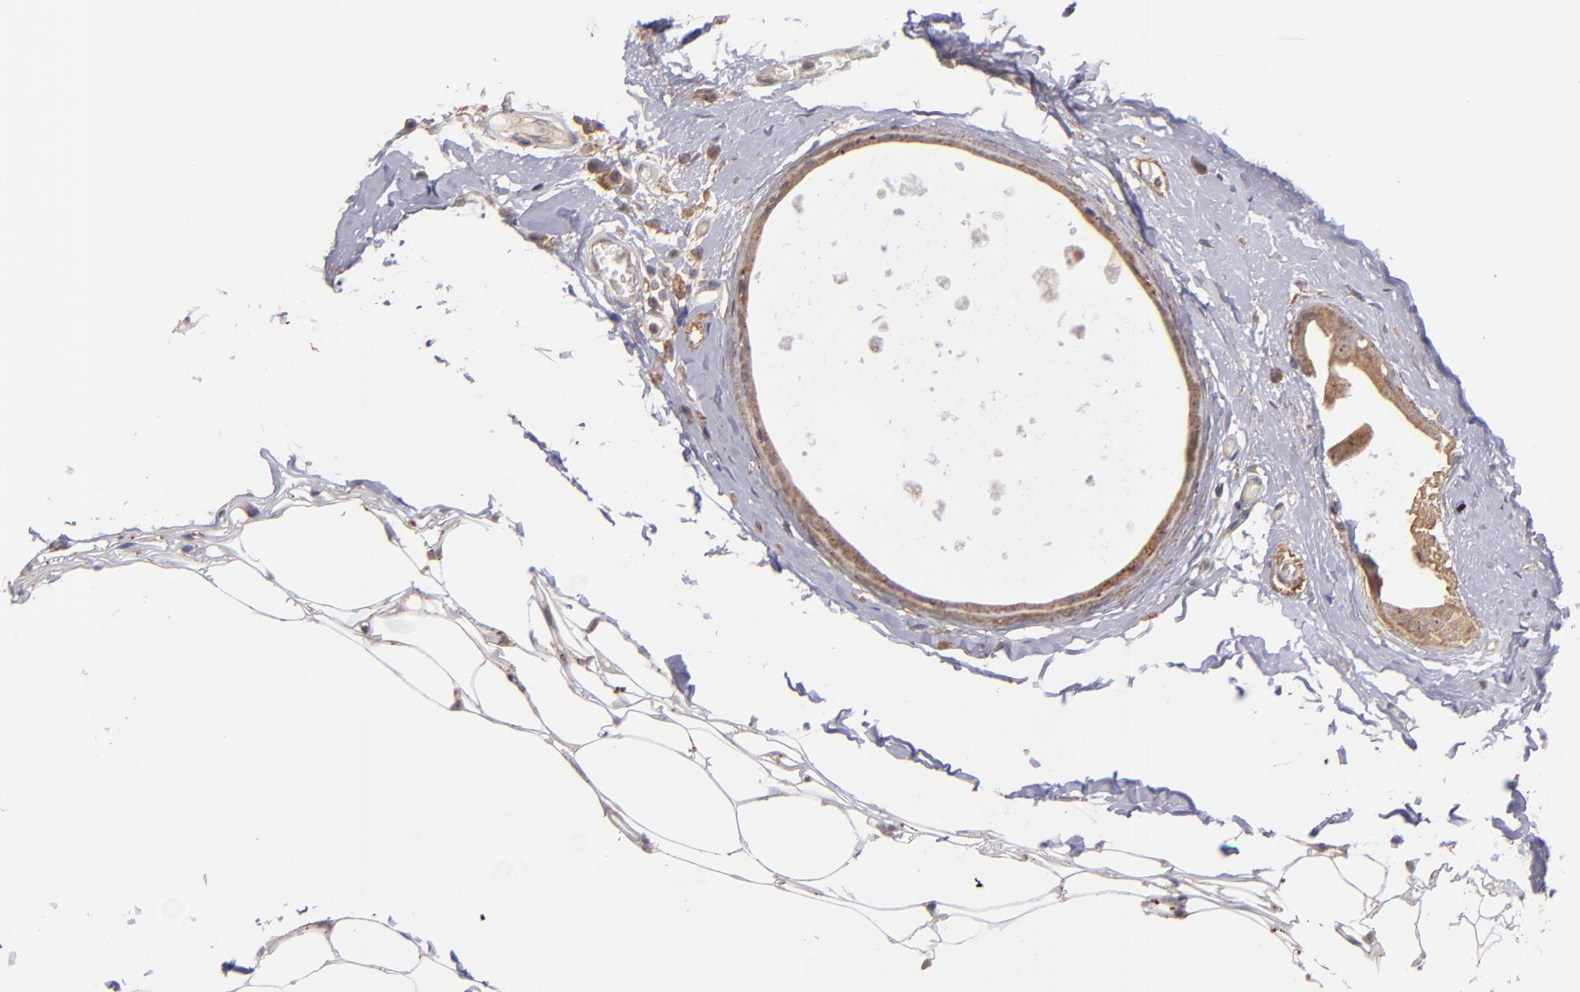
{"staining": {"intensity": "moderate", "quantity": ">75%", "location": "cytoplasmic/membranous"}, "tissue": "breast cancer", "cell_type": "Tumor cells", "image_type": "cancer", "snomed": [{"axis": "morphology", "description": "Lobular carcinoma"}, {"axis": "topography", "description": "Breast"}], "caption": "Immunohistochemistry staining of breast lobular carcinoma, which displays medium levels of moderate cytoplasmic/membranous expression in approximately >75% of tumor cells indicating moderate cytoplasmic/membranous protein staining. The staining was performed using DAB (brown) for protein detection and nuclei were counterstained in hematoxylin (blue).", "gene": "ZFYVE1", "patient": {"sex": "female", "age": 55}}